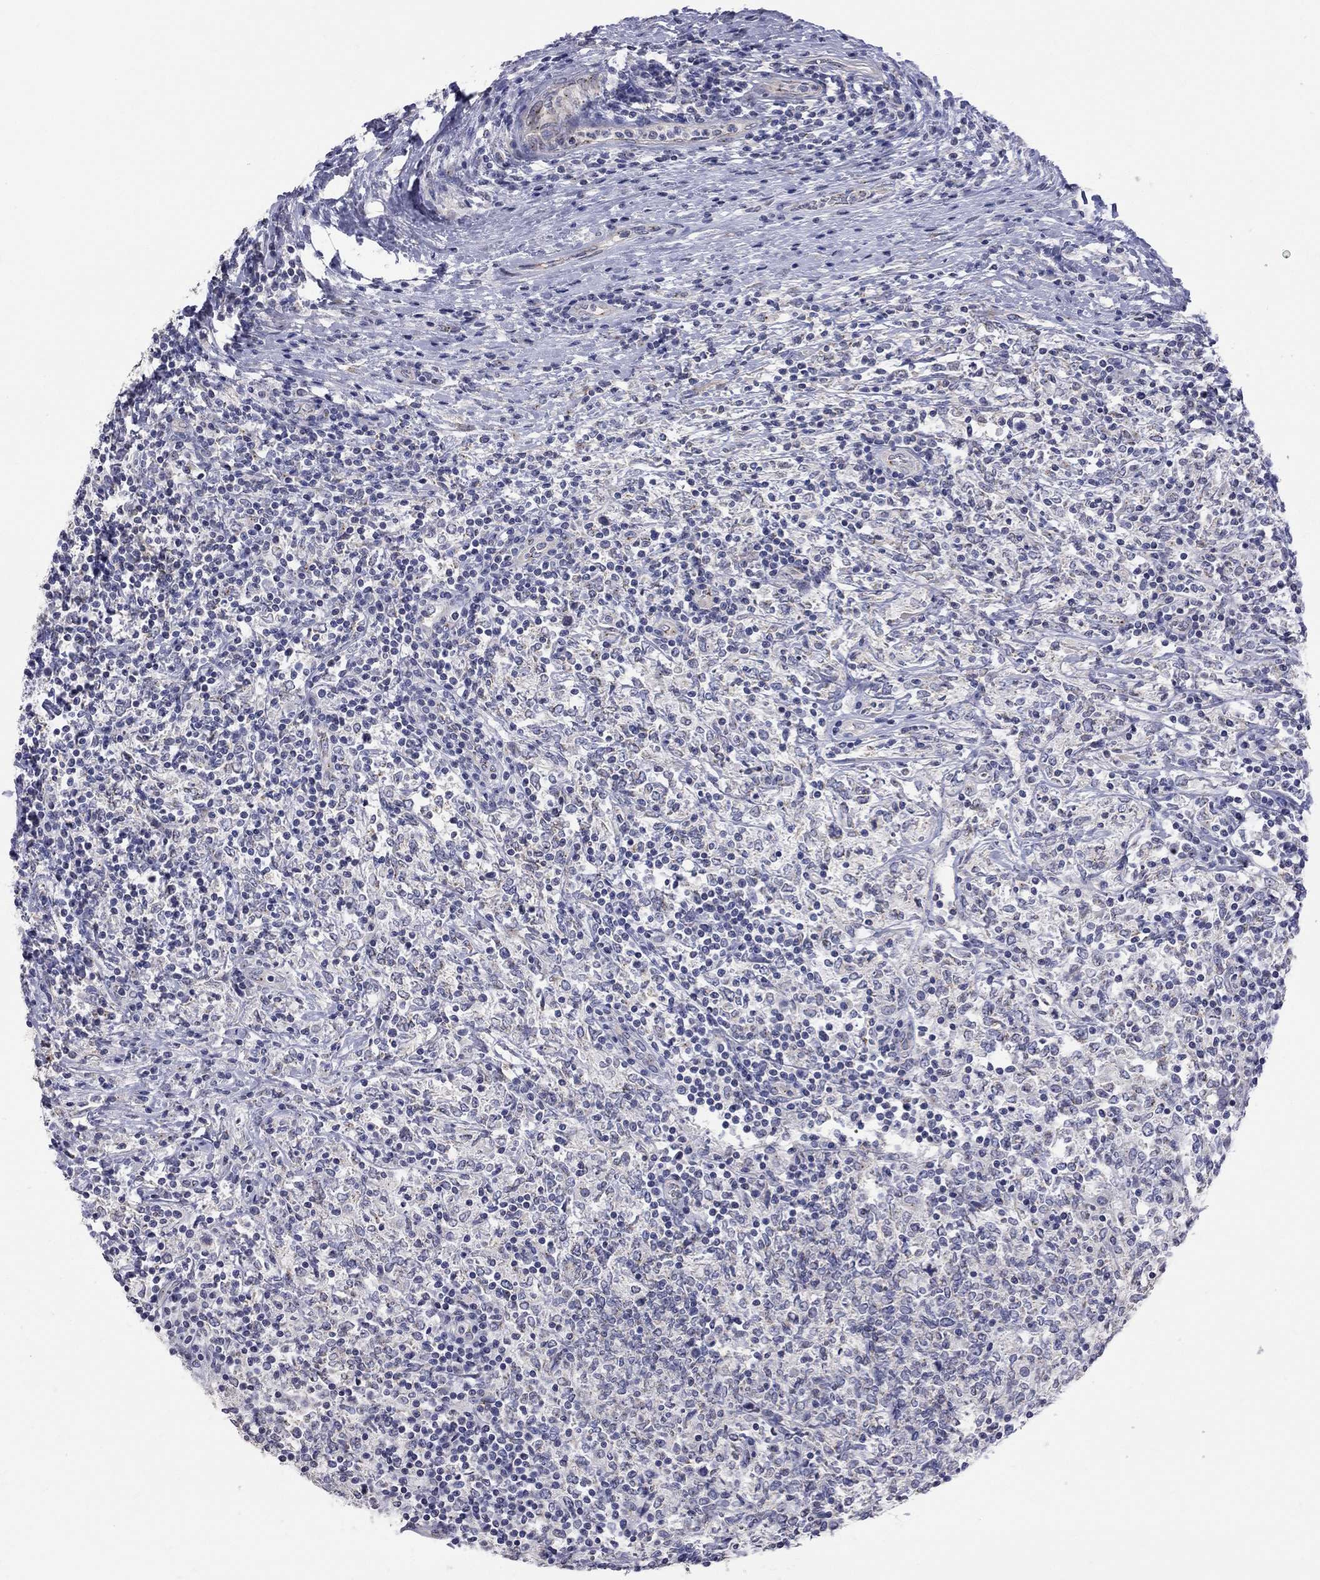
{"staining": {"intensity": "negative", "quantity": "none", "location": "none"}, "tissue": "lymphoma", "cell_type": "Tumor cells", "image_type": "cancer", "snomed": [{"axis": "morphology", "description": "Malignant lymphoma, non-Hodgkin's type, High grade"}, {"axis": "topography", "description": "Lymph node"}], "caption": "Immunohistochemical staining of human lymphoma demonstrates no significant staining in tumor cells. Brightfield microscopy of IHC stained with DAB (3,3'-diaminobenzidine) (brown) and hematoxylin (blue), captured at high magnification.", "gene": "OPRK1", "patient": {"sex": "female", "age": 84}}